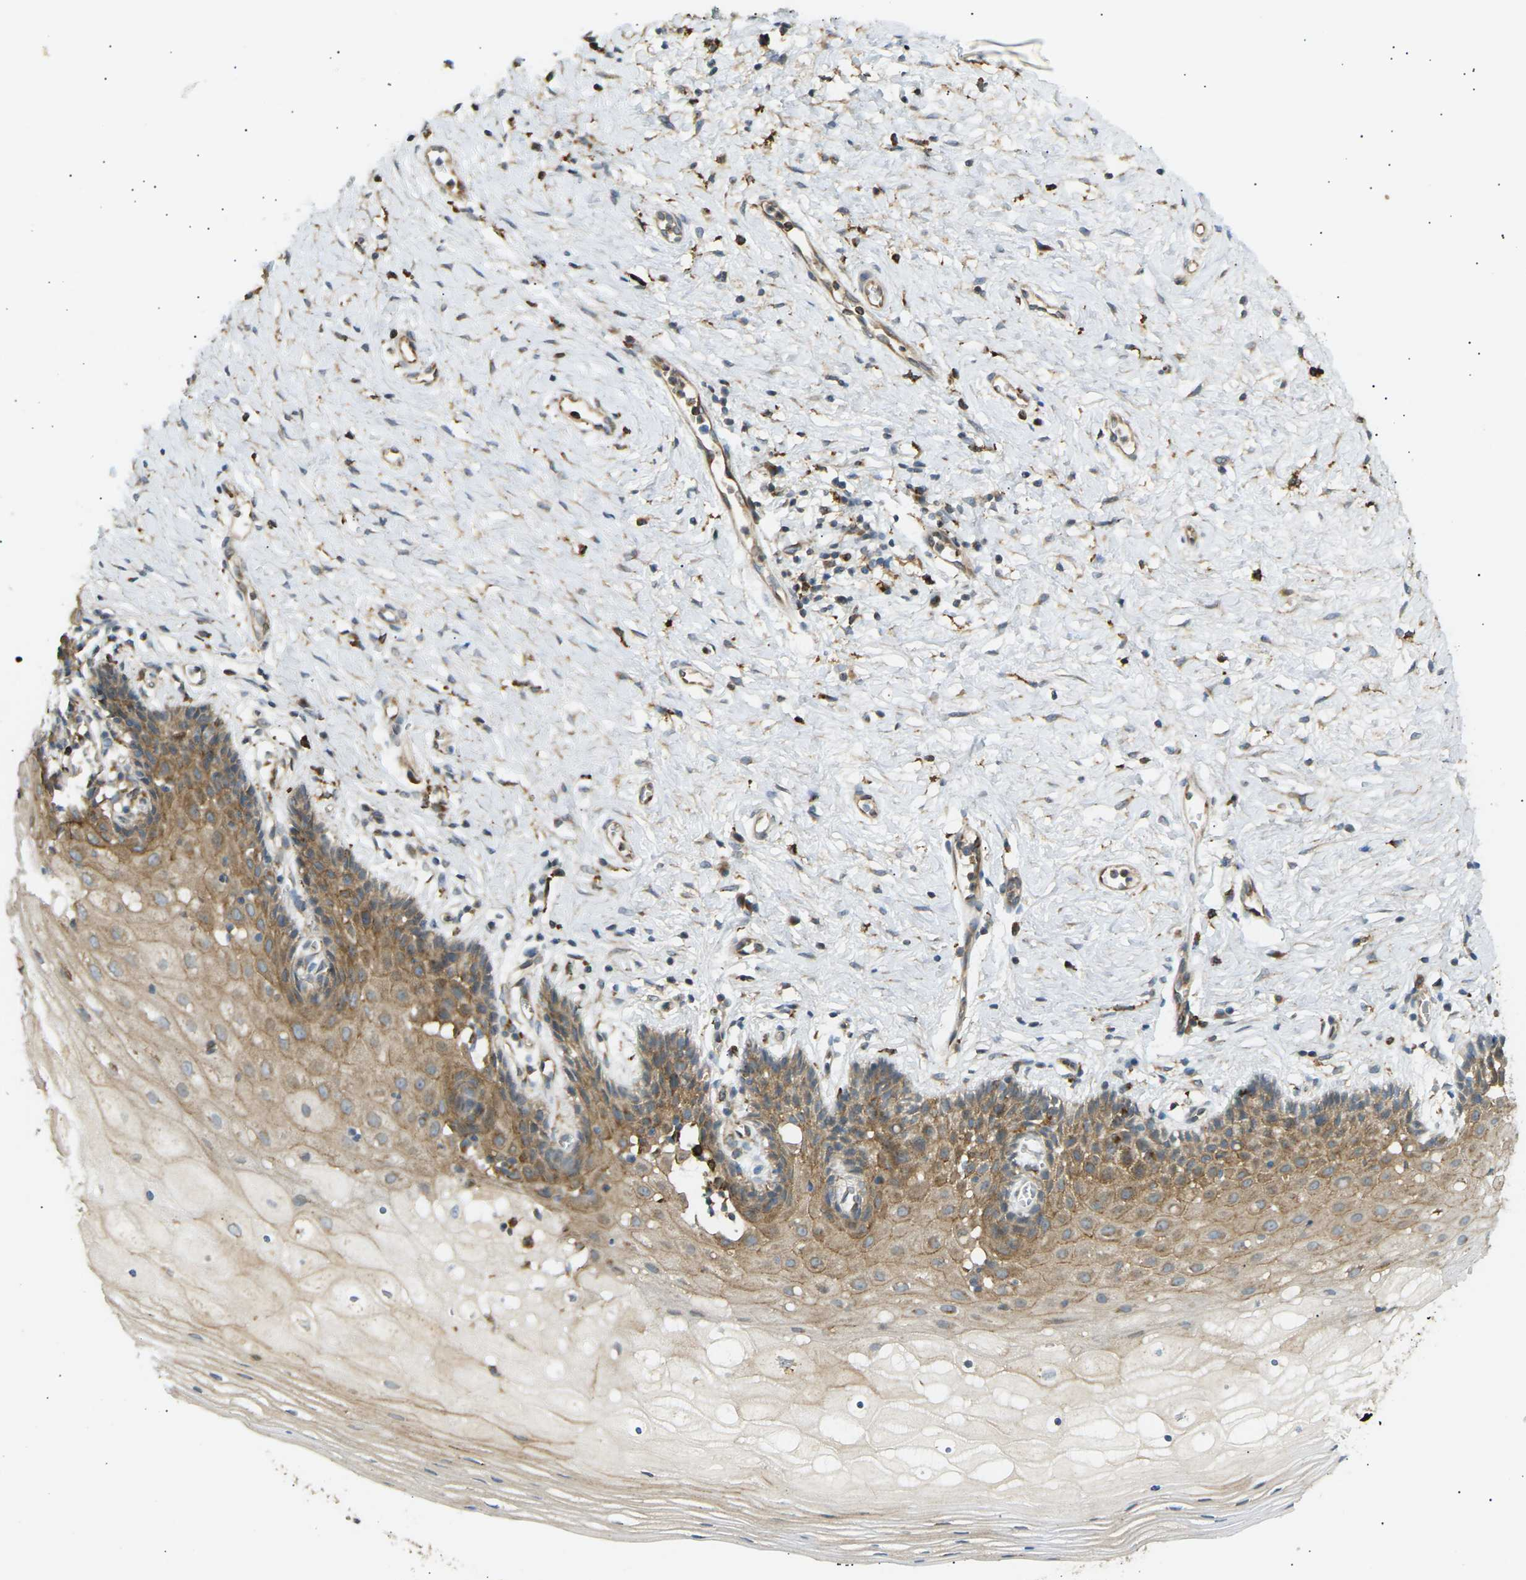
{"staining": {"intensity": "moderate", "quantity": ">75%", "location": "cytoplasmic/membranous"}, "tissue": "cervical cancer", "cell_type": "Tumor cells", "image_type": "cancer", "snomed": [{"axis": "morphology", "description": "Squamous cell carcinoma, NOS"}, {"axis": "topography", "description": "Cervix"}], "caption": "Human cervical cancer (squamous cell carcinoma) stained with a protein marker displays moderate staining in tumor cells.", "gene": "CDK17", "patient": {"sex": "female", "age": 32}}